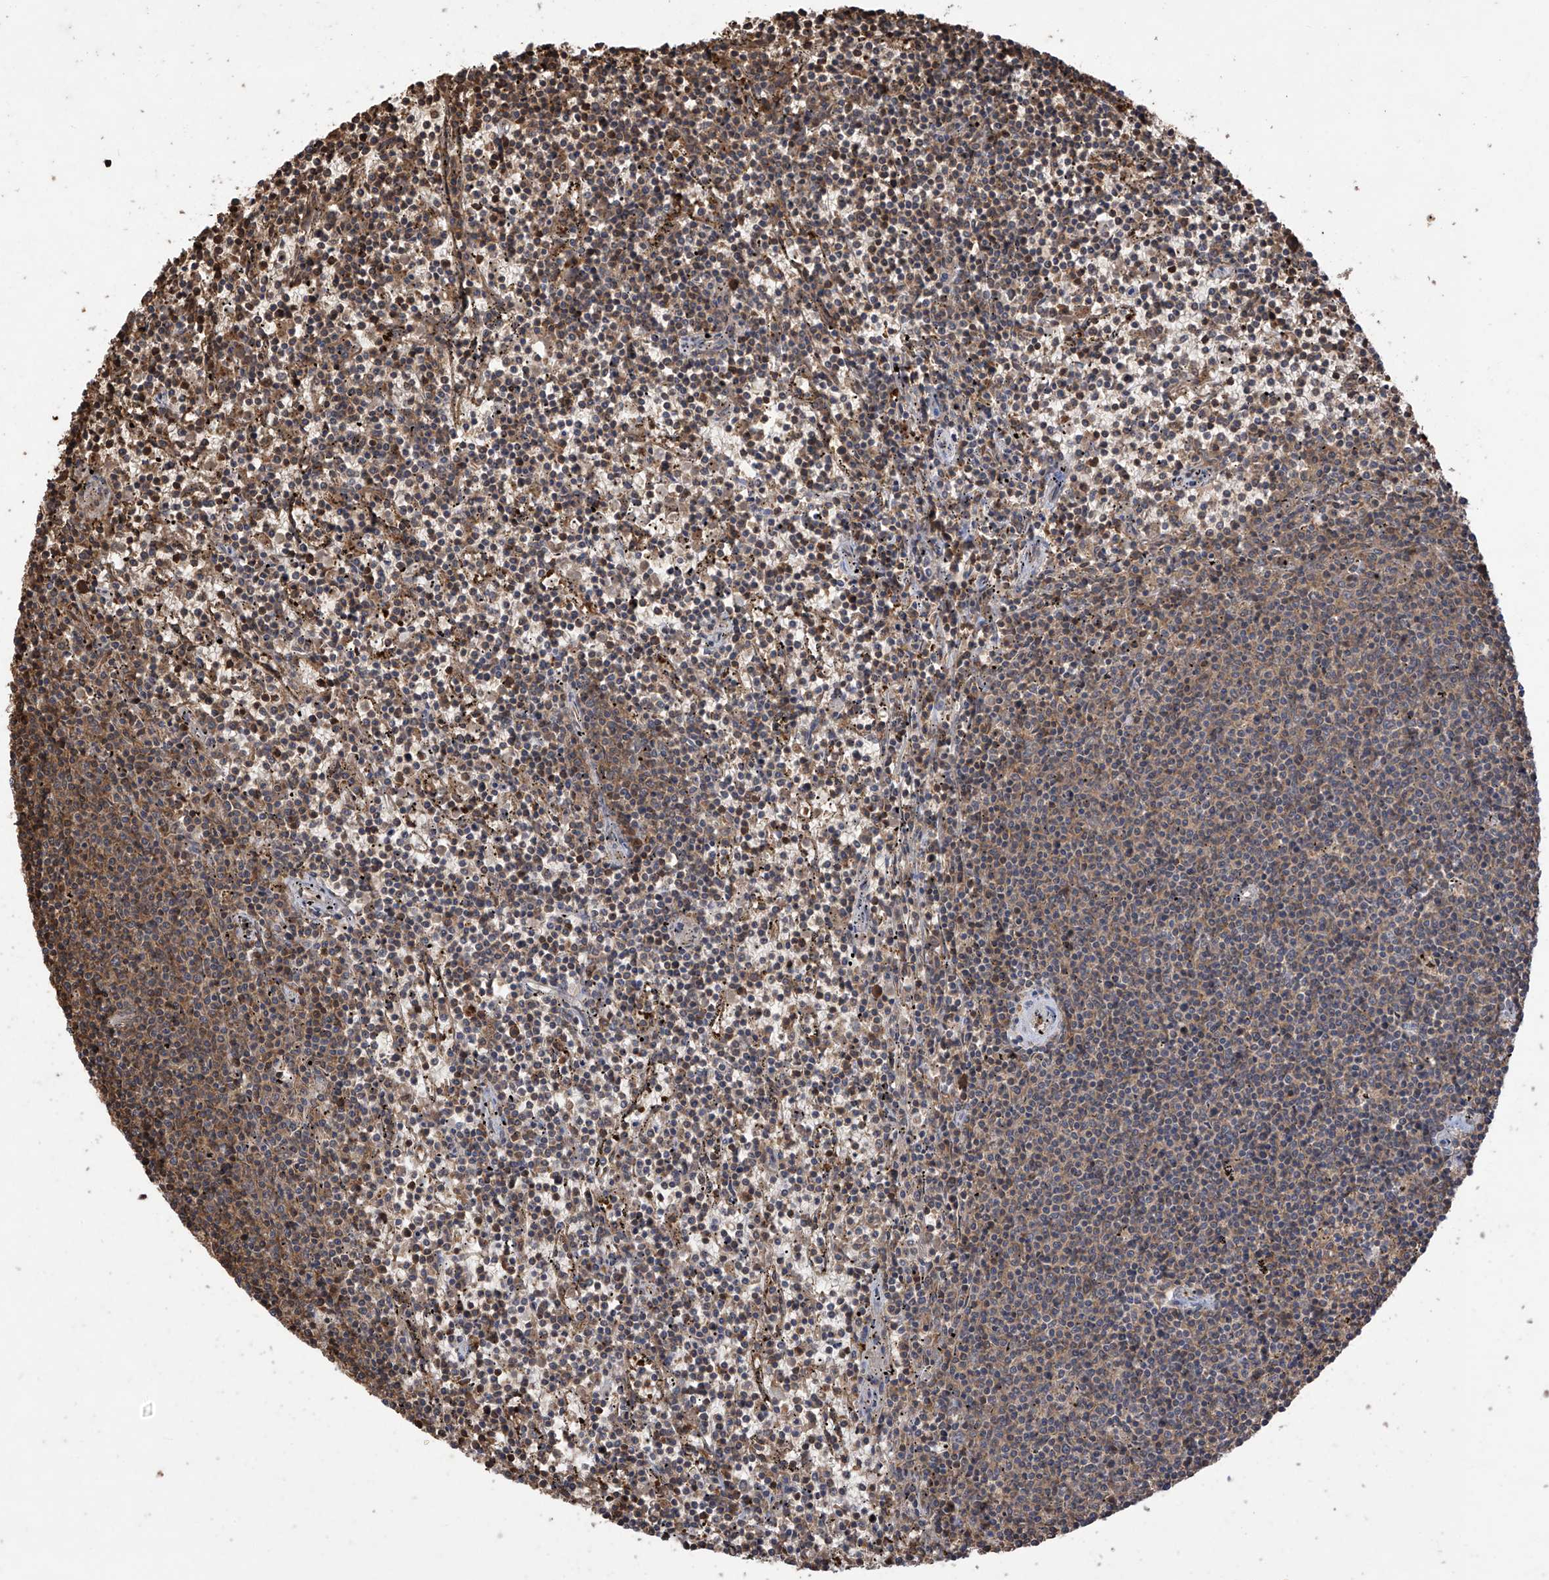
{"staining": {"intensity": "weak", "quantity": "25%-75%", "location": "cytoplasmic/membranous"}, "tissue": "lymphoma", "cell_type": "Tumor cells", "image_type": "cancer", "snomed": [{"axis": "morphology", "description": "Malignant lymphoma, non-Hodgkin's type, Low grade"}, {"axis": "topography", "description": "Spleen"}], "caption": "Immunohistochemistry of malignant lymphoma, non-Hodgkin's type (low-grade) displays low levels of weak cytoplasmic/membranous staining in about 25%-75% of tumor cells. (Stains: DAB in brown, nuclei in blue, Microscopy: brightfield microscopy at high magnification).", "gene": "PNPT1", "patient": {"sex": "female", "age": 50}}